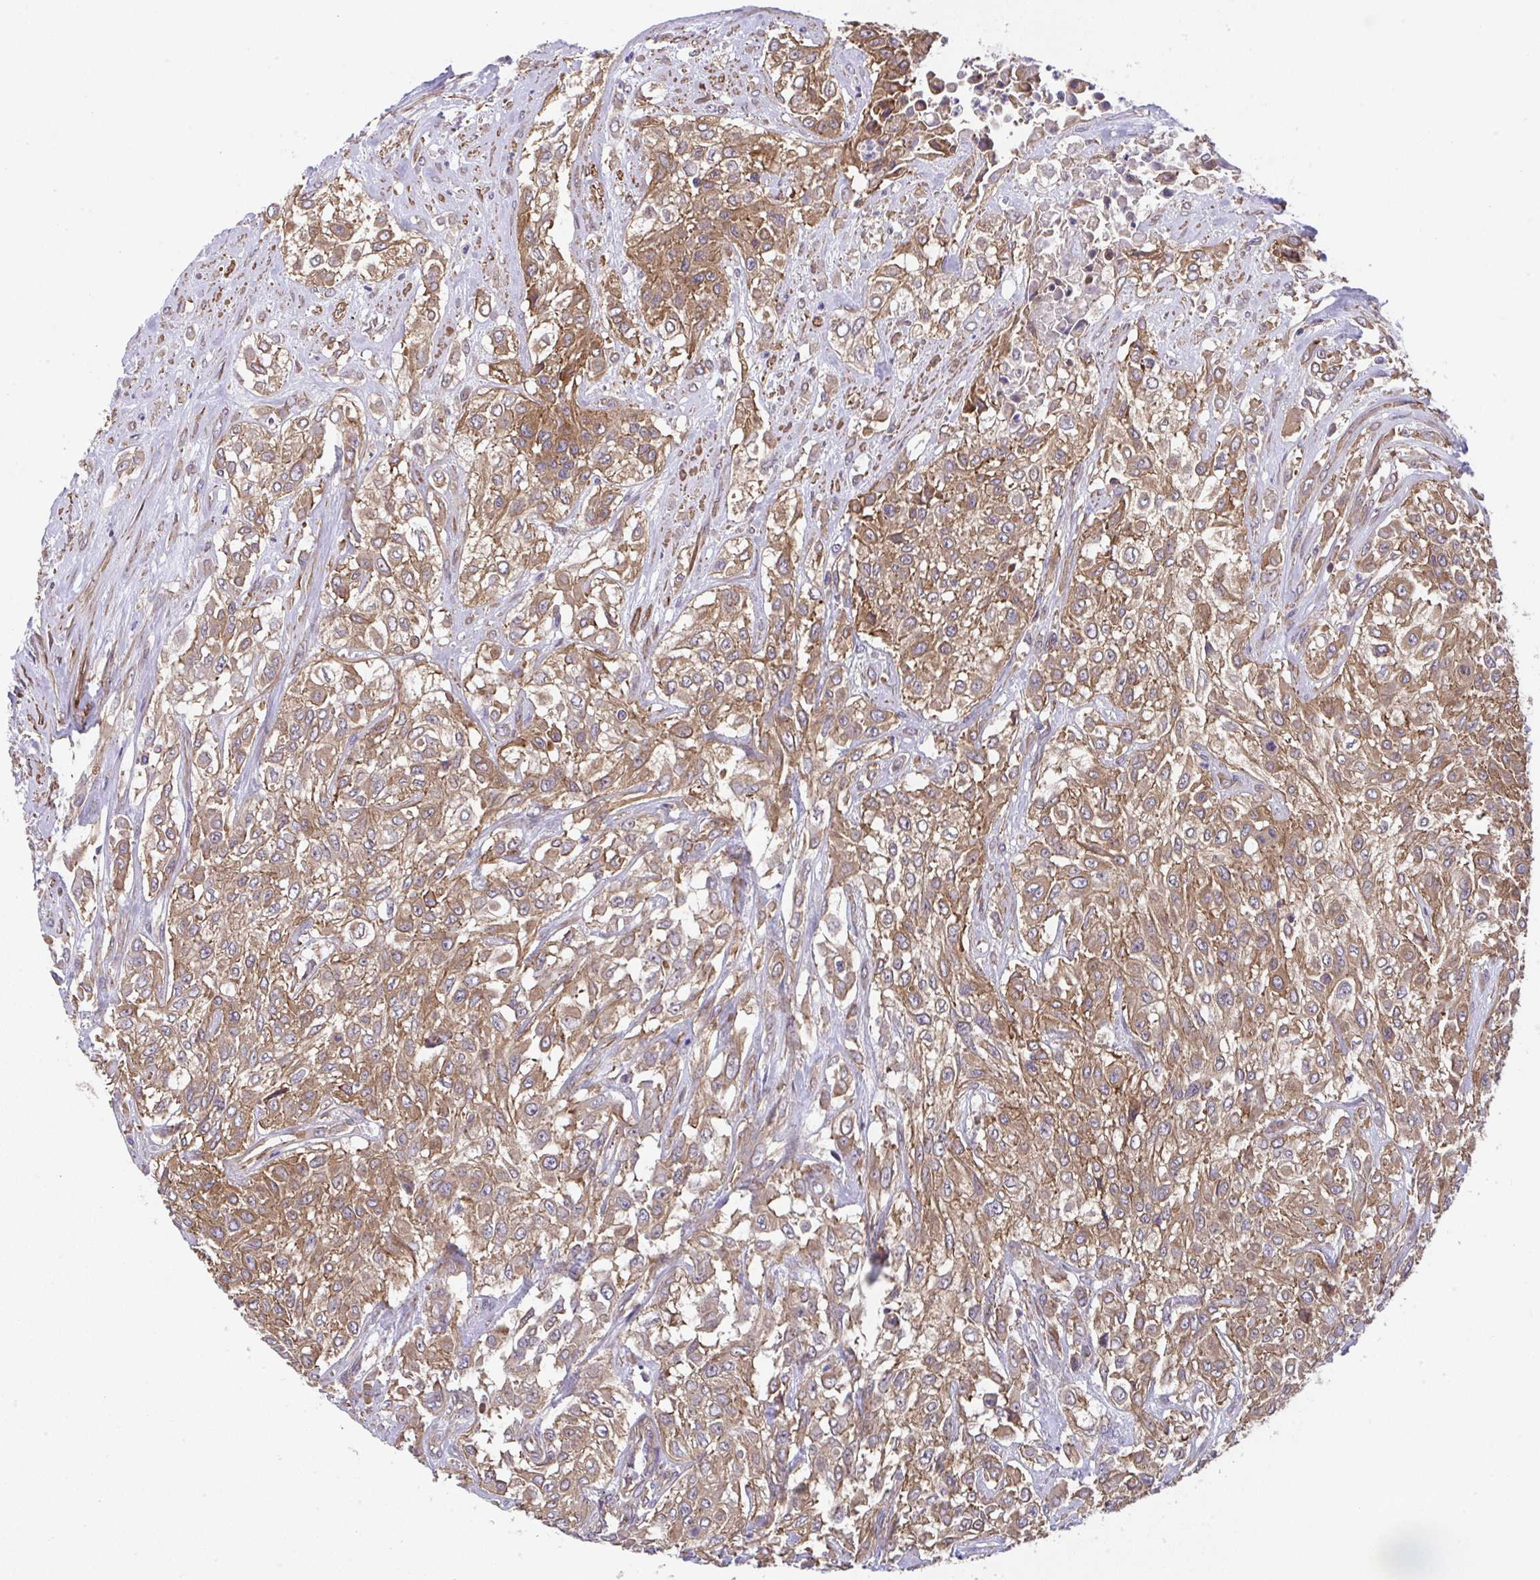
{"staining": {"intensity": "moderate", "quantity": ">75%", "location": "cytoplasmic/membranous"}, "tissue": "urothelial cancer", "cell_type": "Tumor cells", "image_type": "cancer", "snomed": [{"axis": "morphology", "description": "Urothelial carcinoma, High grade"}, {"axis": "topography", "description": "Urinary bladder"}], "caption": "High-grade urothelial carcinoma tissue demonstrates moderate cytoplasmic/membranous expression in about >75% of tumor cells, visualized by immunohistochemistry. The staining was performed using DAB (3,3'-diaminobenzidine), with brown indicating positive protein expression. Nuclei are stained blue with hematoxylin.", "gene": "ZNF696", "patient": {"sex": "male", "age": 57}}